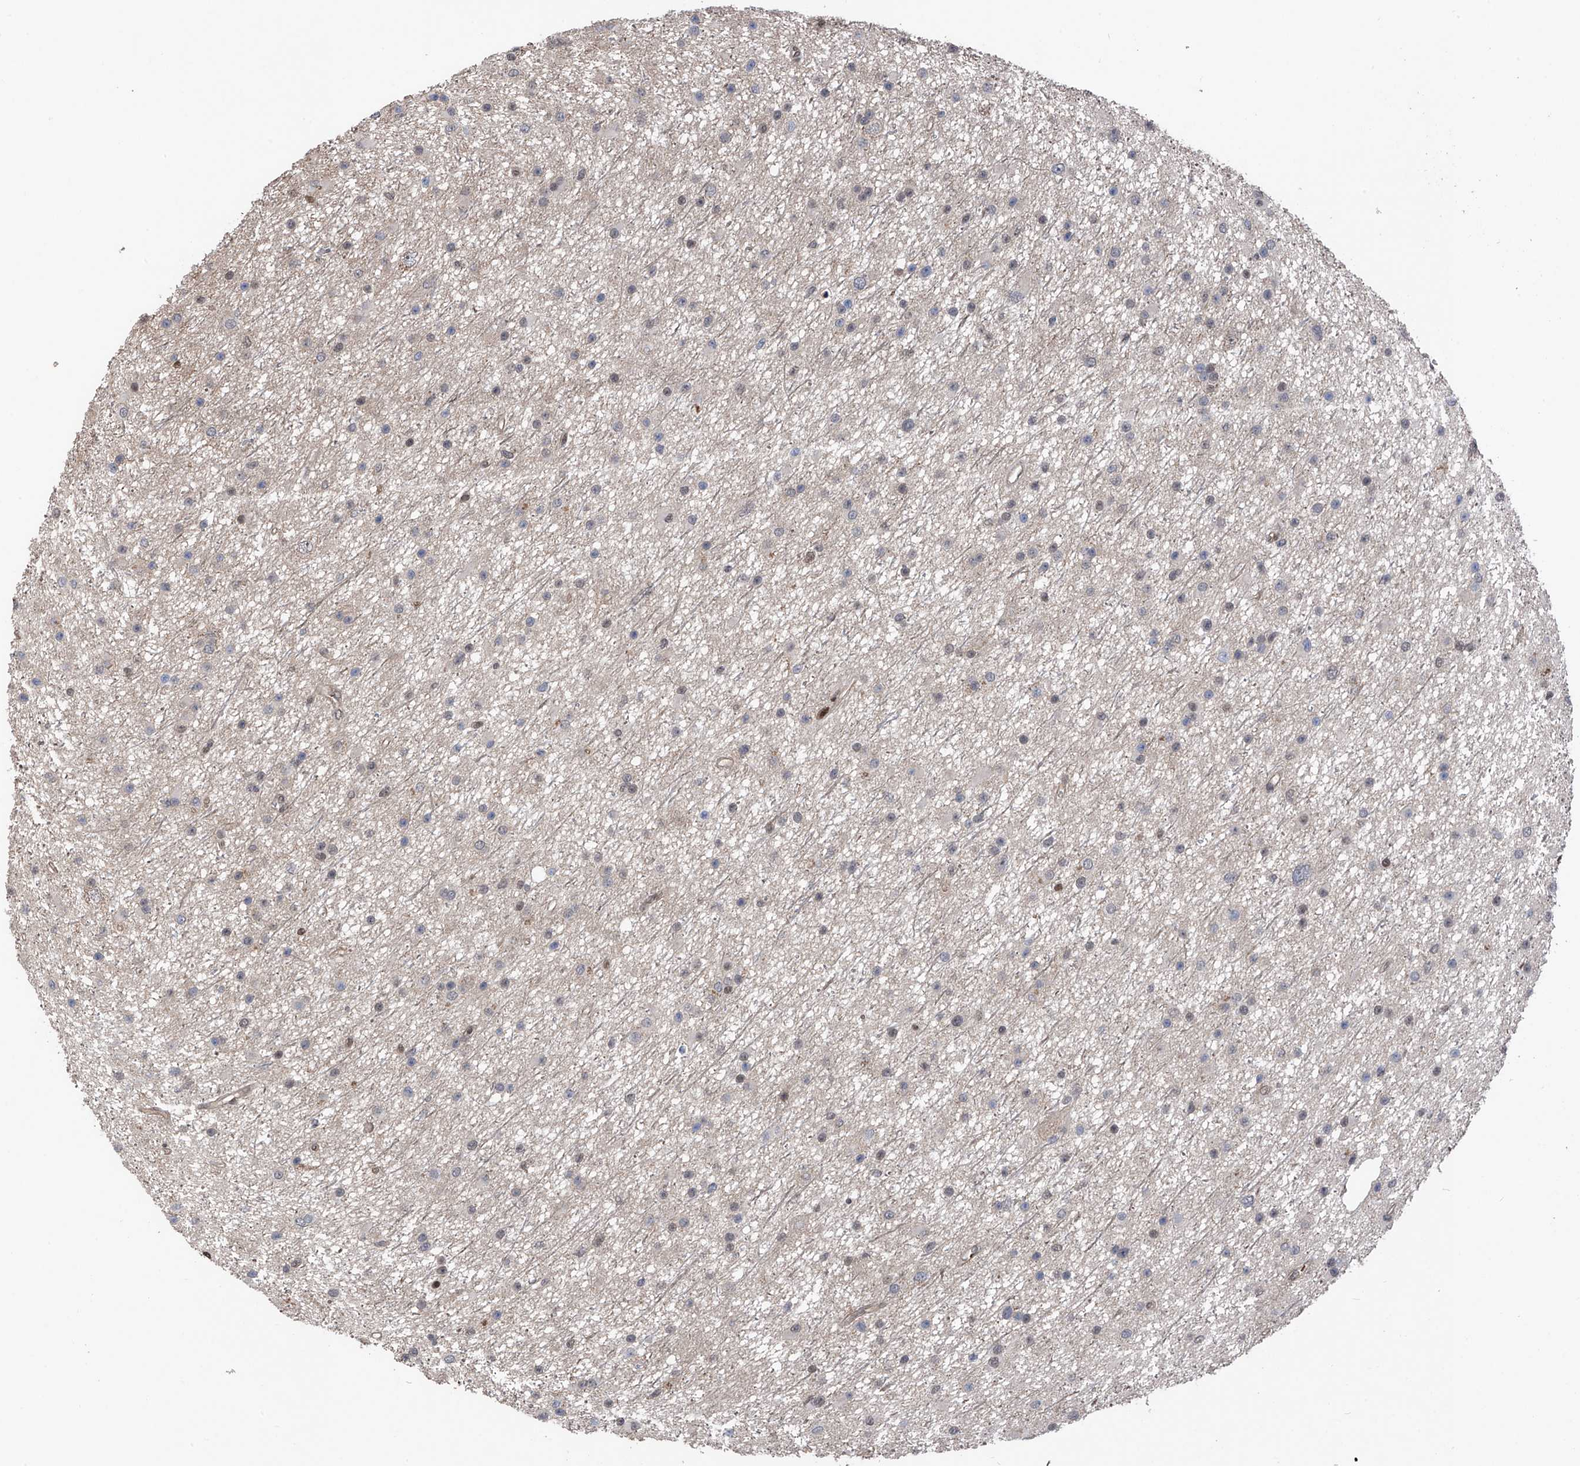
{"staining": {"intensity": "weak", "quantity": "<25%", "location": "nuclear"}, "tissue": "glioma", "cell_type": "Tumor cells", "image_type": "cancer", "snomed": [{"axis": "morphology", "description": "Glioma, malignant, Low grade"}, {"axis": "topography", "description": "Cerebral cortex"}], "caption": "The histopathology image shows no staining of tumor cells in glioma.", "gene": "DNAJC9", "patient": {"sex": "female", "age": 39}}